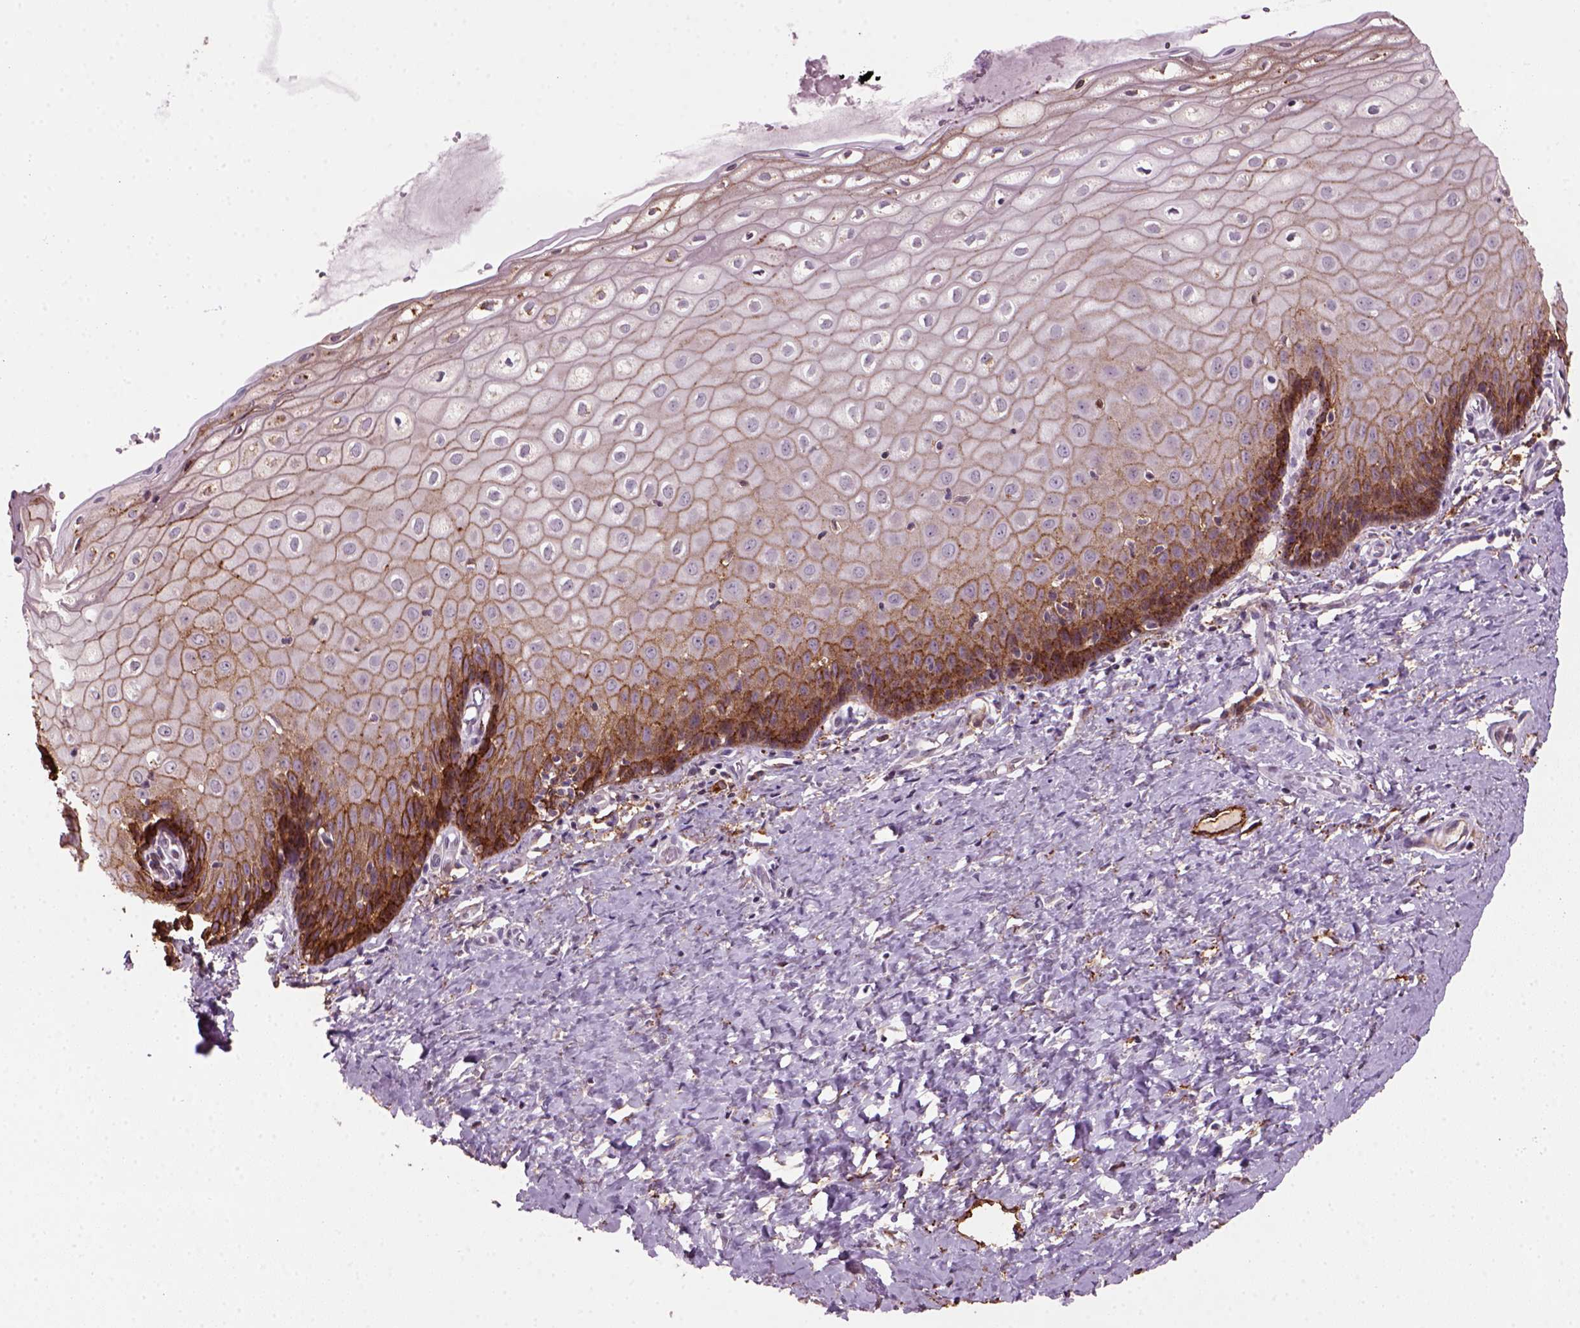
{"staining": {"intensity": "moderate", "quantity": ">75%", "location": "cytoplasmic/membranous"}, "tissue": "cervix", "cell_type": "Glandular cells", "image_type": "normal", "snomed": [{"axis": "morphology", "description": "Normal tissue, NOS"}, {"axis": "topography", "description": "Cervix"}], "caption": "Protein expression analysis of benign cervix demonstrates moderate cytoplasmic/membranous staining in approximately >75% of glandular cells.", "gene": "MARCKS", "patient": {"sex": "female", "age": 37}}